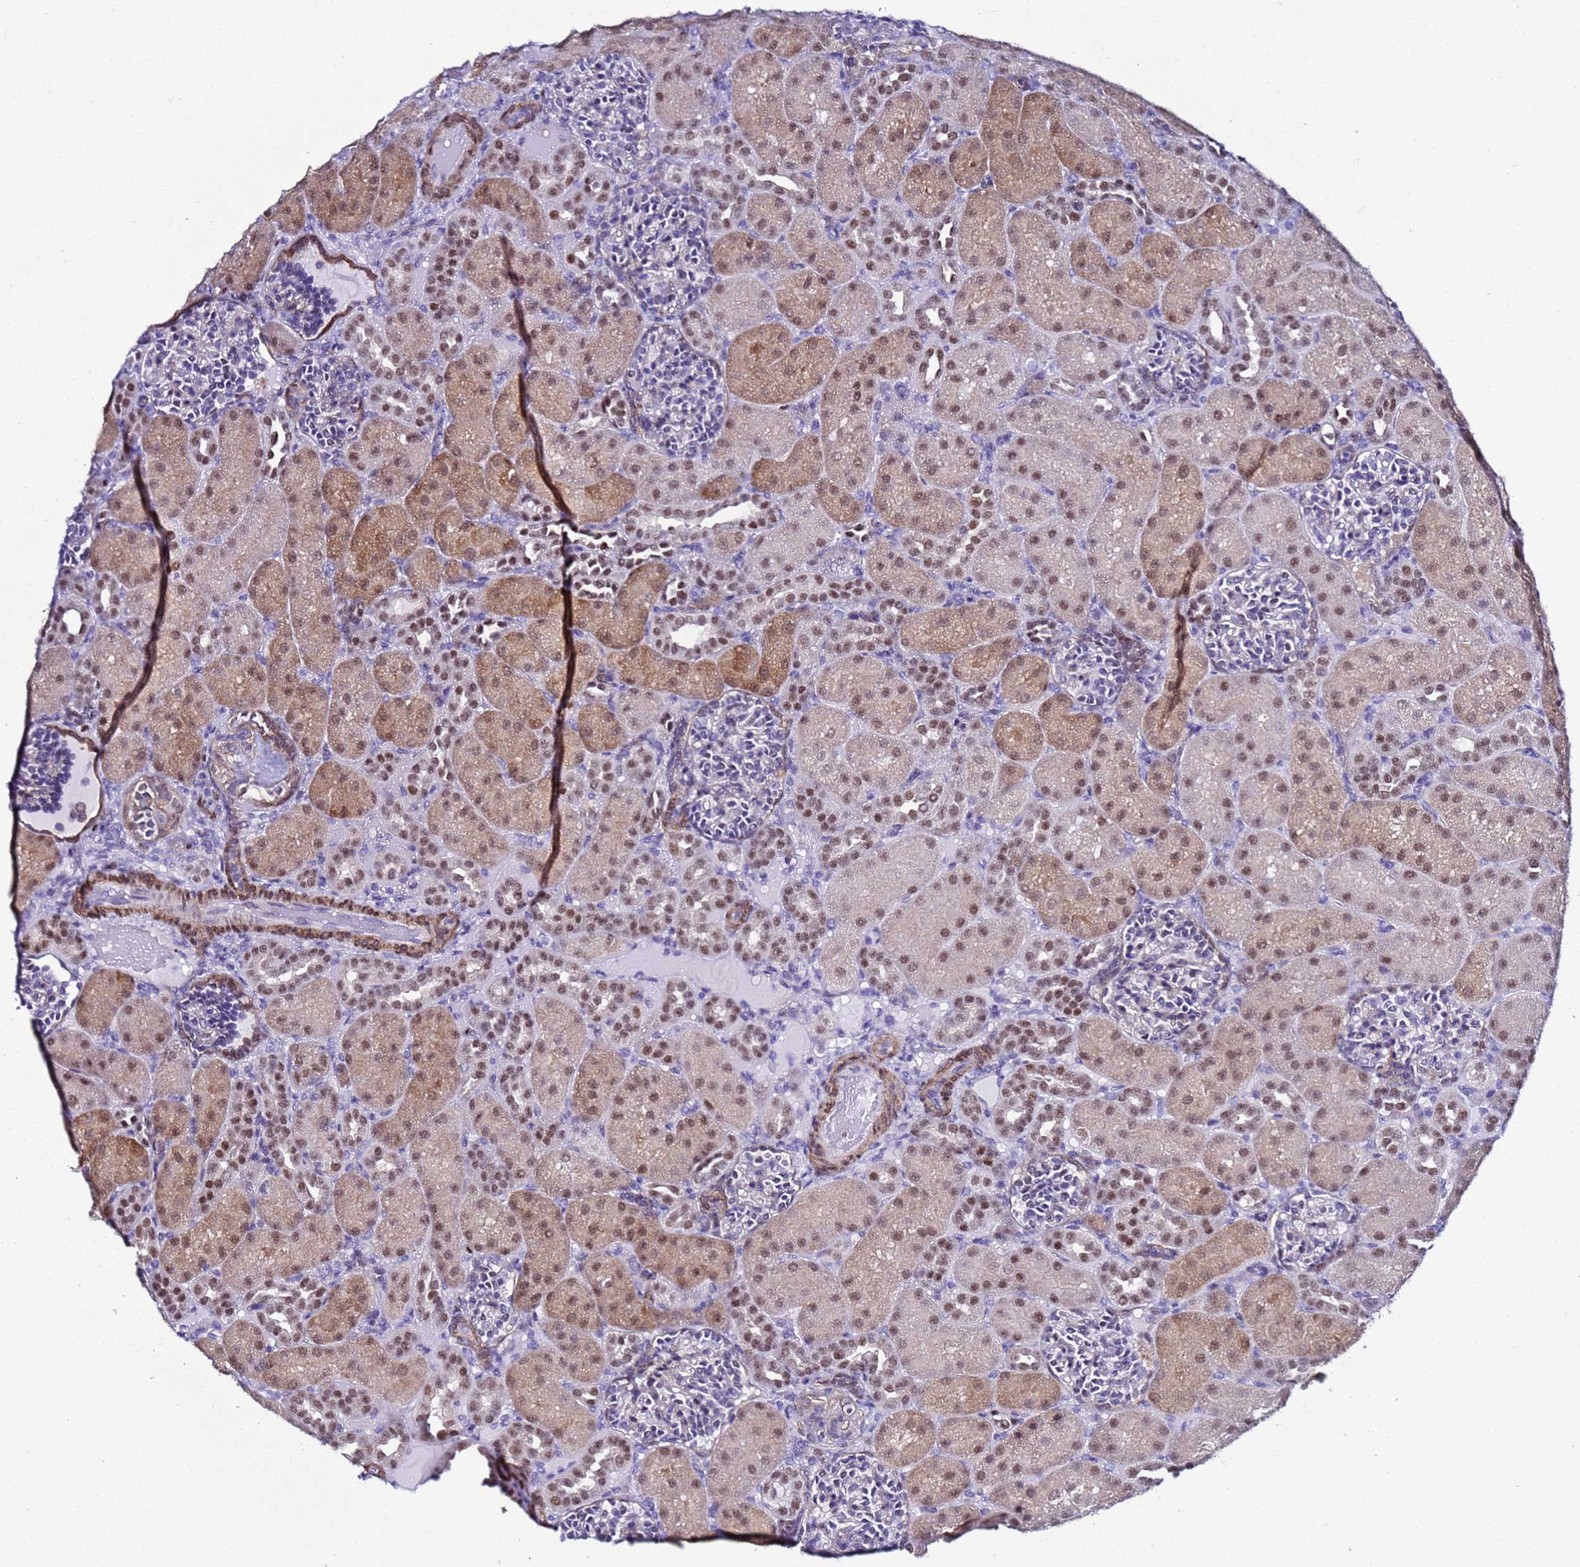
{"staining": {"intensity": "weak", "quantity": "<25%", "location": "nuclear"}, "tissue": "kidney", "cell_type": "Cells in glomeruli", "image_type": "normal", "snomed": [{"axis": "morphology", "description": "Normal tissue, NOS"}, {"axis": "topography", "description": "Kidney"}], "caption": "The photomicrograph reveals no staining of cells in glomeruli in benign kidney. The staining is performed using DAB brown chromogen with nuclei counter-stained in using hematoxylin.", "gene": "BCL7A", "patient": {"sex": "male", "age": 1}}